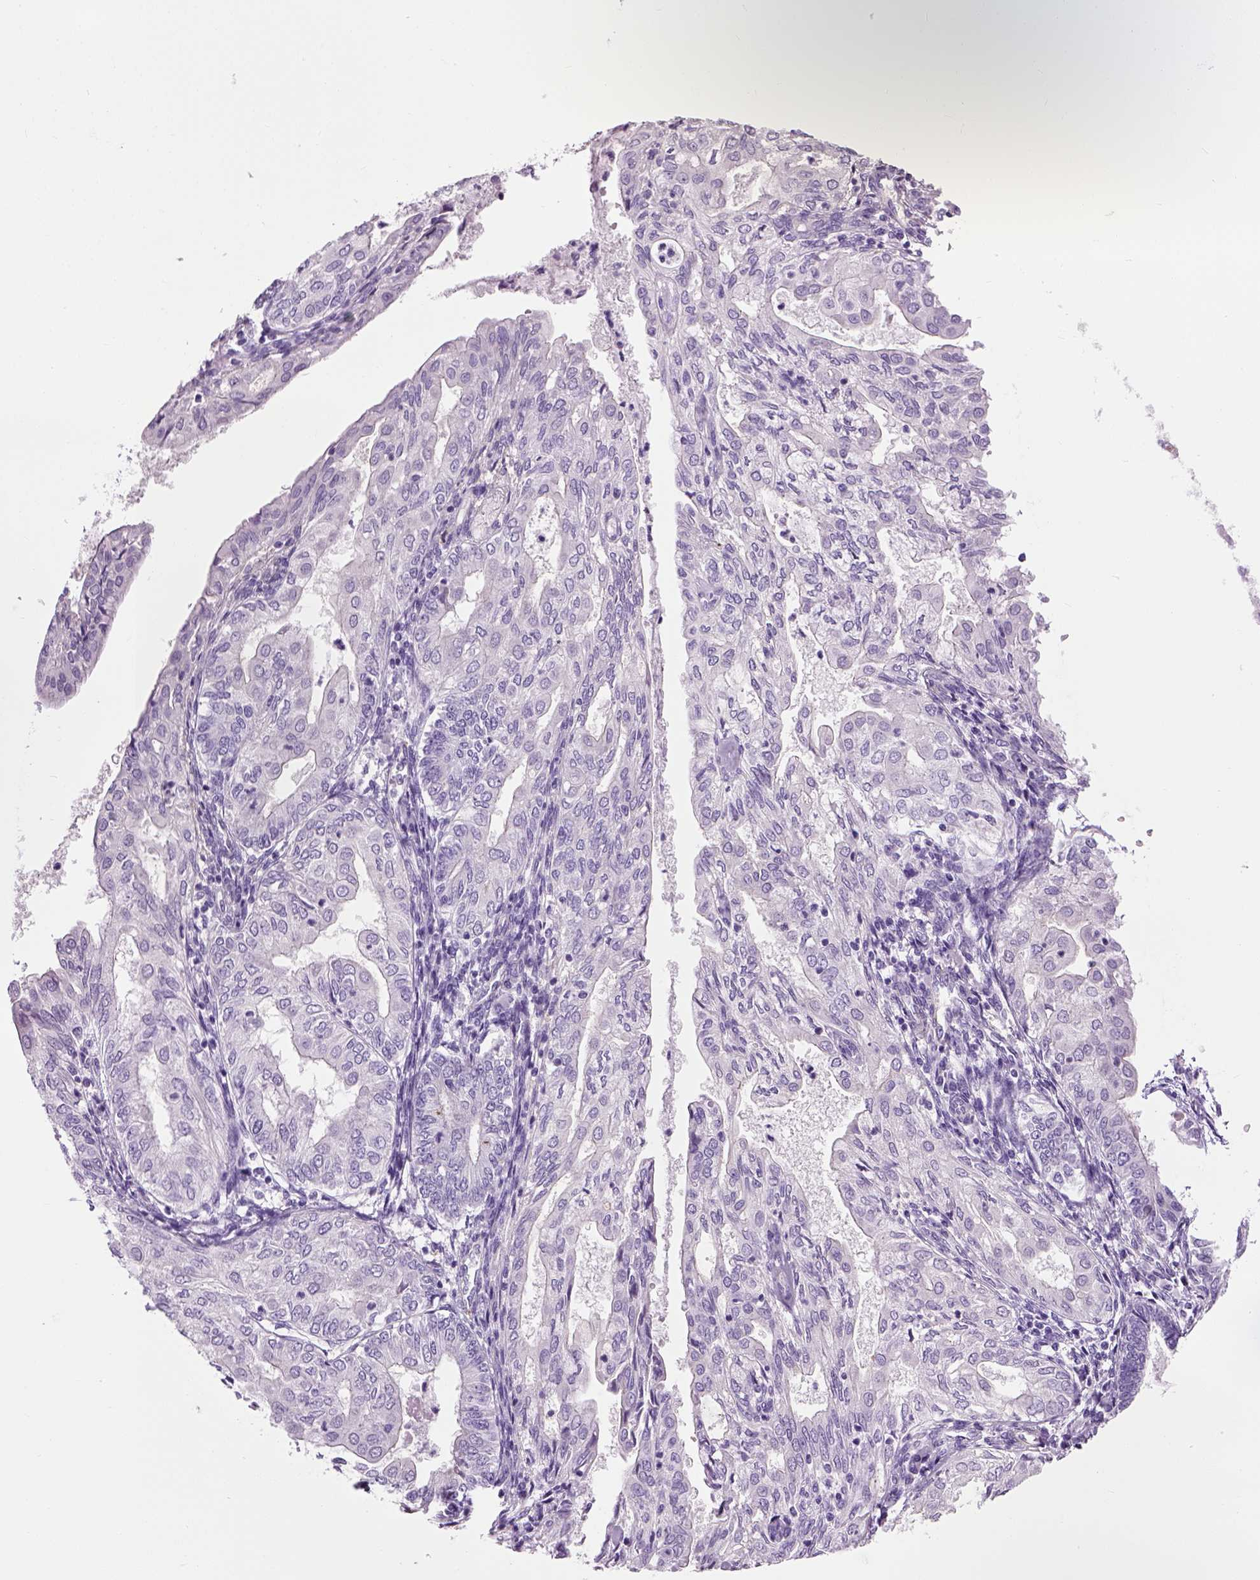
{"staining": {"intensity": "negative", "quantity": "none", "location": "none"}, "tissue": "endometrial cancer", "cell_type": "Tumor cells", "image_type": "cancer", "snomed": [{"axis": "morphology", "description": "Adenocarcinoma, NOS"}, {"axis": "topography", "description": "Endometrium"}], "caption": "There is no significant staining in tumor cells of endometrial adenocarcinoma.", "gene": "FAM161A", "patient": {"sex": "female", "age": 68}}